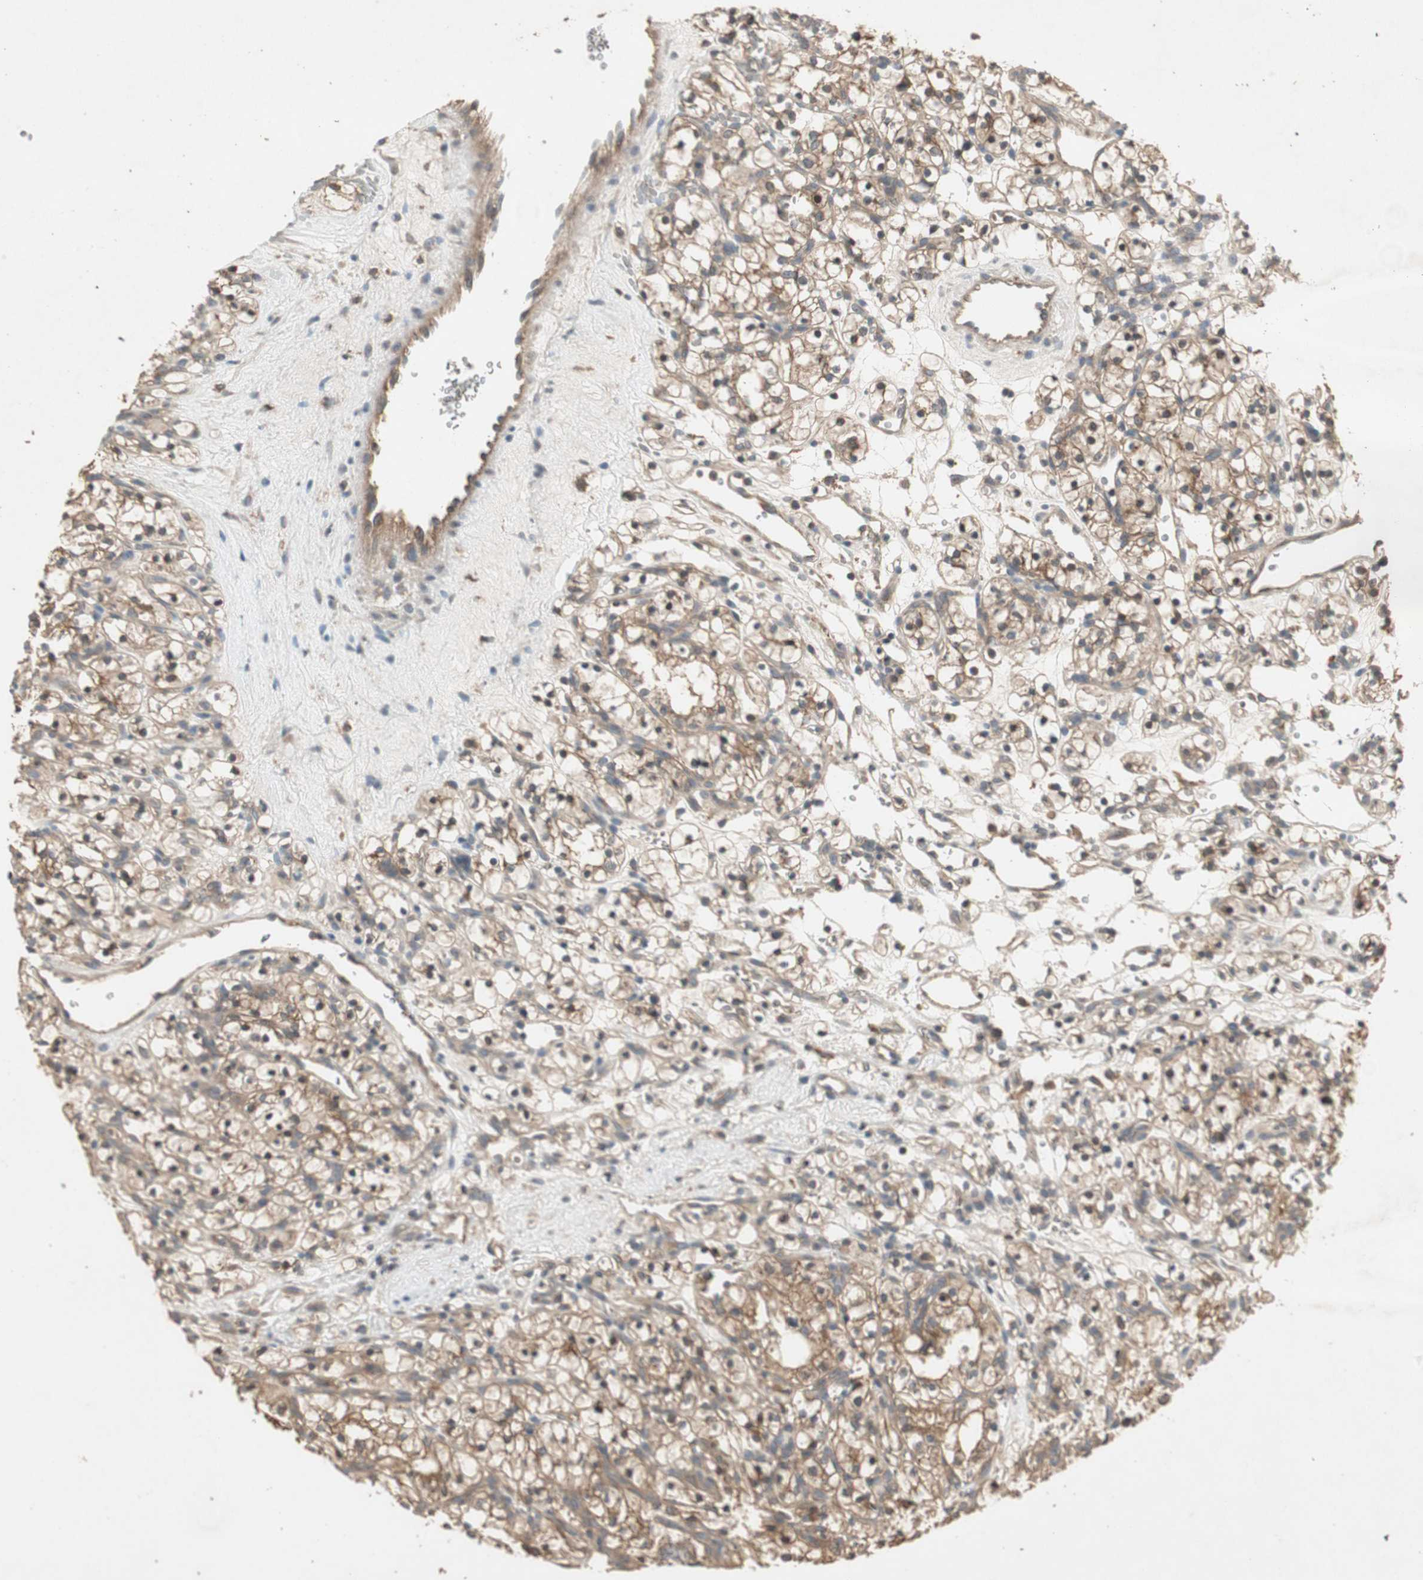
{"staining": {"intensity": "moderate", "quantity": ">75%", "location": "cytoplasmic/membranous"}, "tissue": "renal cancer", "cell_type": "Tumor cells", "image_type": "cancer", "snomed": [{"axis": "morphology", "description": "Adenocarcinoma, NOS"}, {"axis": "topography", "description": "Kidney"}], "caption": "Protein staining by immunohistochemistry displays moderate cytoplasmic/membranous positivity in about >75% of tumor cells in renal adenocarcinoma. (DAB (3,3'-diaminobenzidine) IHC, brown staining for protein, blue staining for nuclei).", "gene": "UBAC1", "patient": {"sex": "female", "age": 57}}